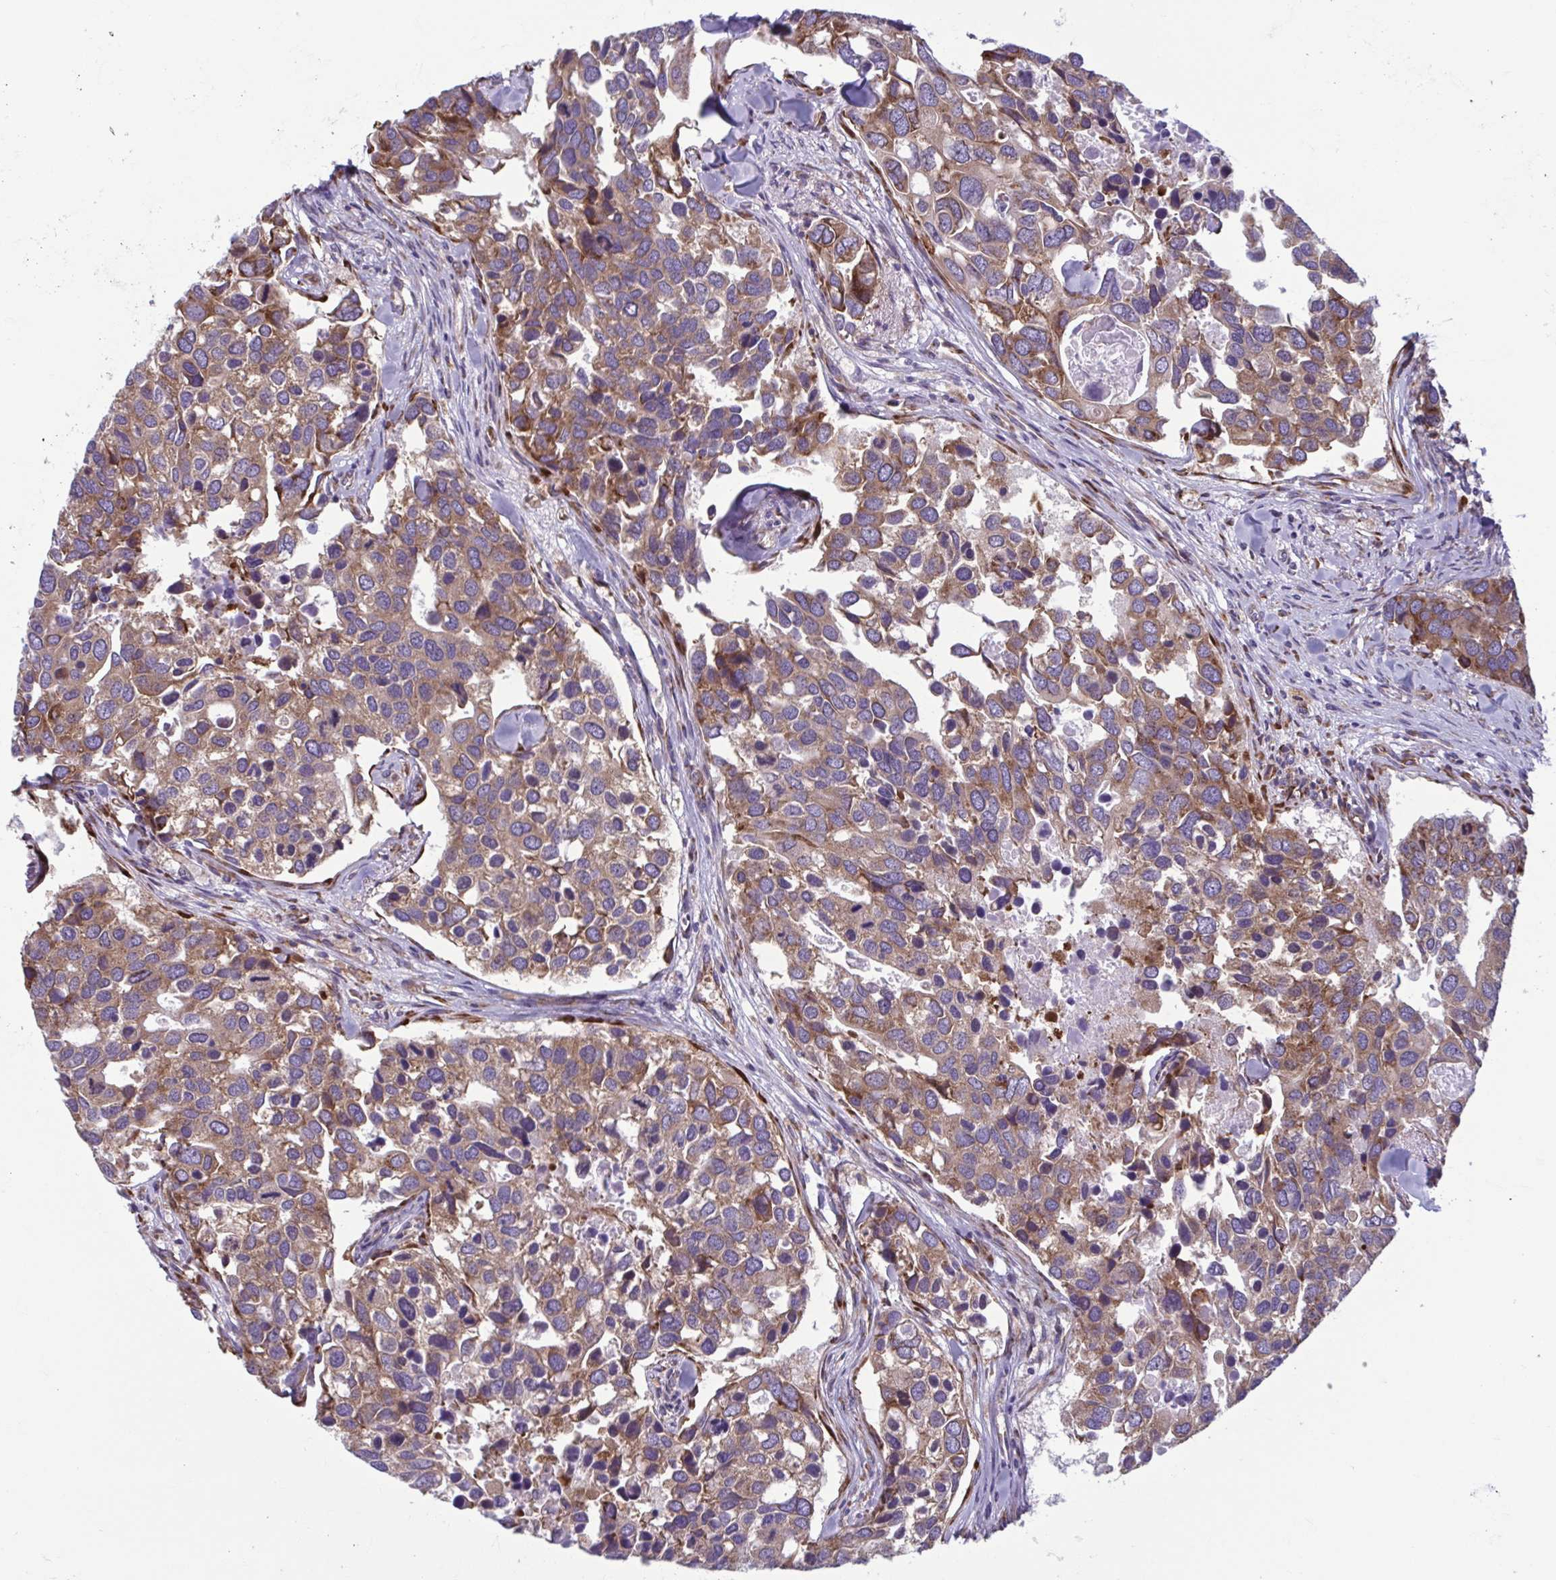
{"staining": {"intensity": "moderate", "quantity": ">75%", "location": "cytoplasmic/membranous"}, "tissue": "breast cancer", "cell_type": "Tumor cells", "image_type": "cancer", "snomed": [{"axis": "morphology", "description": "Duct carcinoma"}, {"axis": "topography", "description": "Breast"}], "caption": "The image exhibits immunohistochemical staining of breast cancer (infiltrating ductal carcinoma). There is moderate cytoplasmic/membranous staining is identified in about >75% of tumor cells.", "gene": "RPS16", "patient": {"sex": "female", "age": 83}}